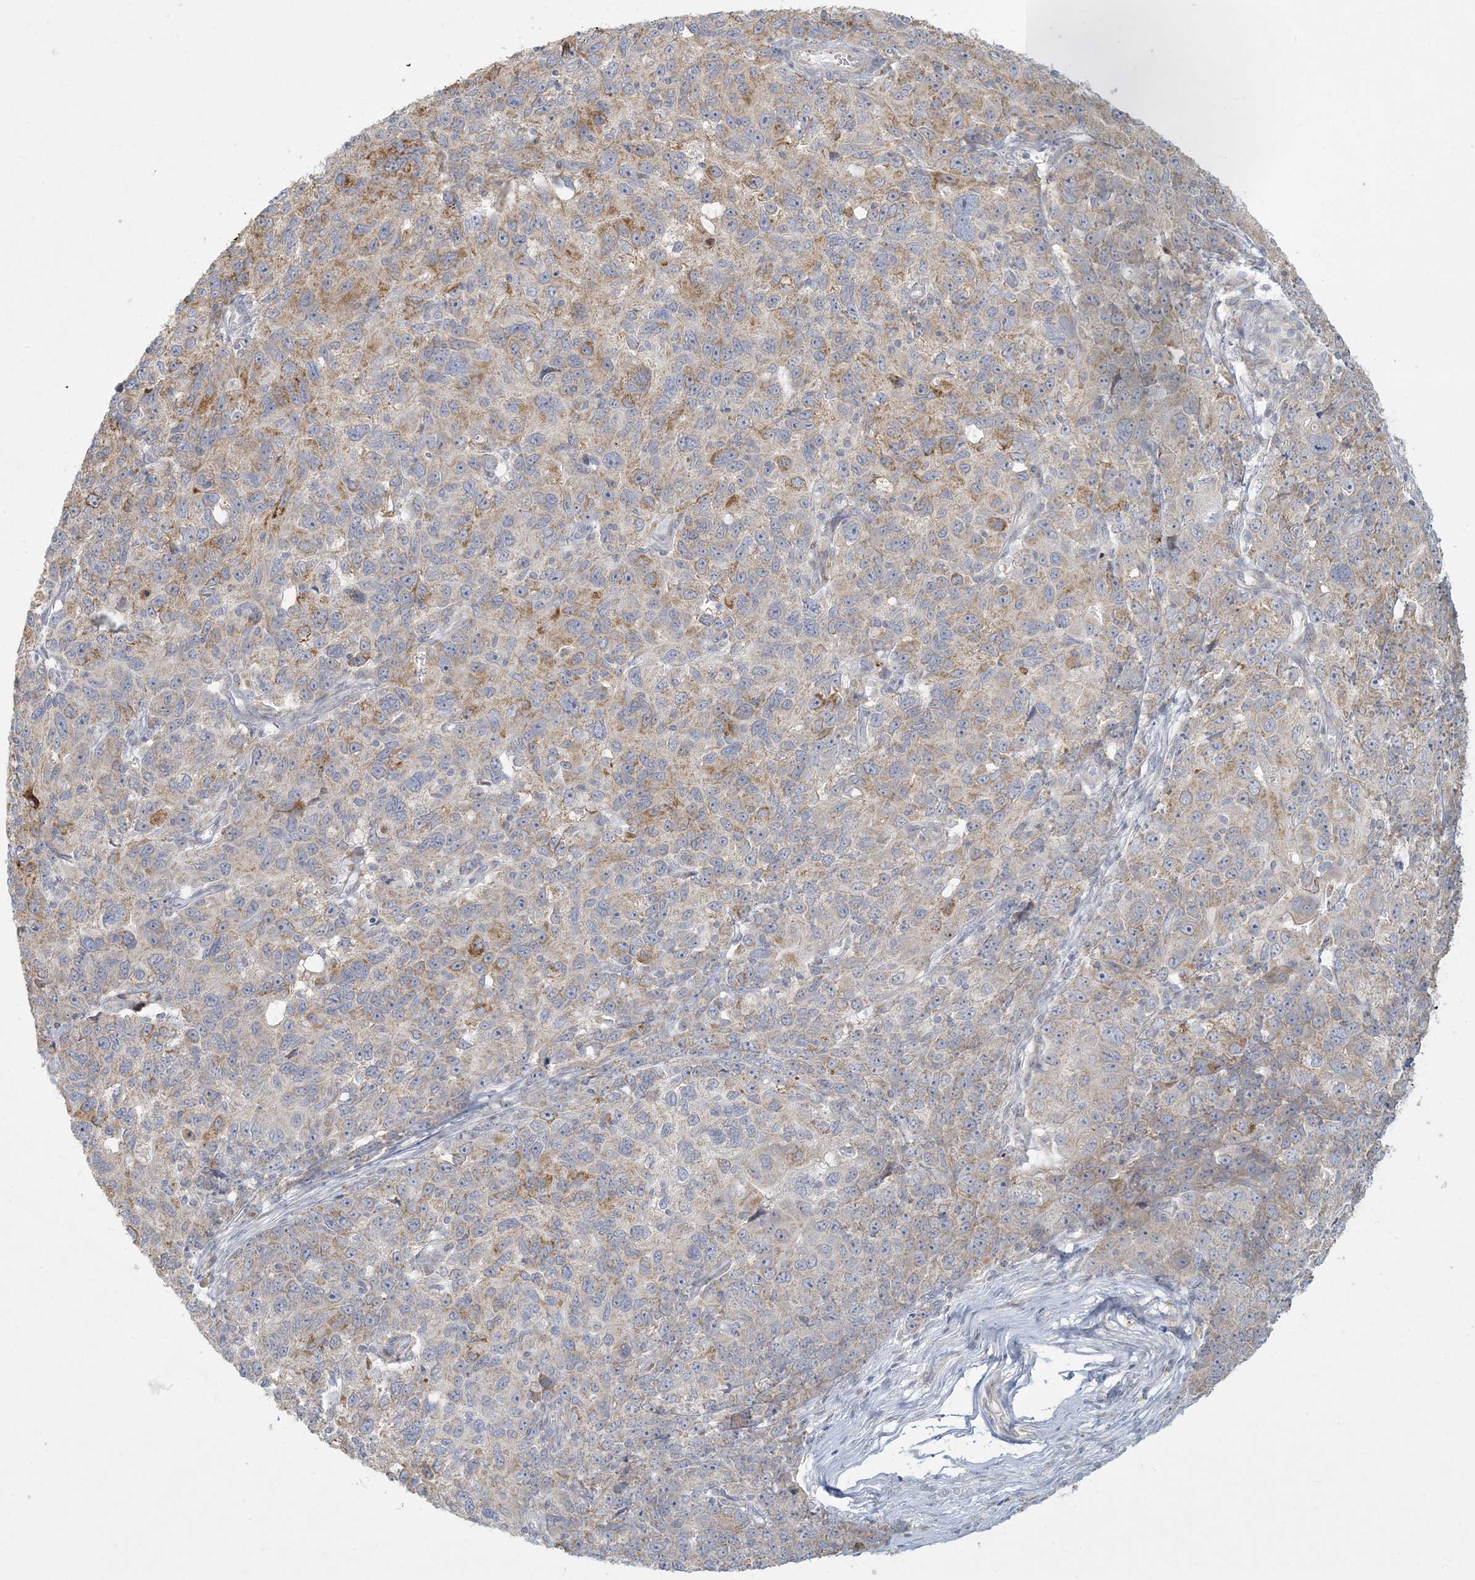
{"staining": {"intensity": "moderate", "quantity": "<25%", "location": "cytoplasmic/membranous"}, "tissue": "ovarian cancer", "cell_type": "Tumor cells", "image_type": "cancer", "snomed": [{"axis": "morphology", "description": "Carcinoma, endometroid"}, {"axis": "topography", "description": "Ovary"}], "caption": "Ovarian cancer (endometroid carcinoma) was stained to show a protein in brown. There is low levels of moderate cytoplasmic/membranous staining in approximately <25% of tumor cells.", "gene": "MCAT", "patient": {"sex": "female", "age": 42}}